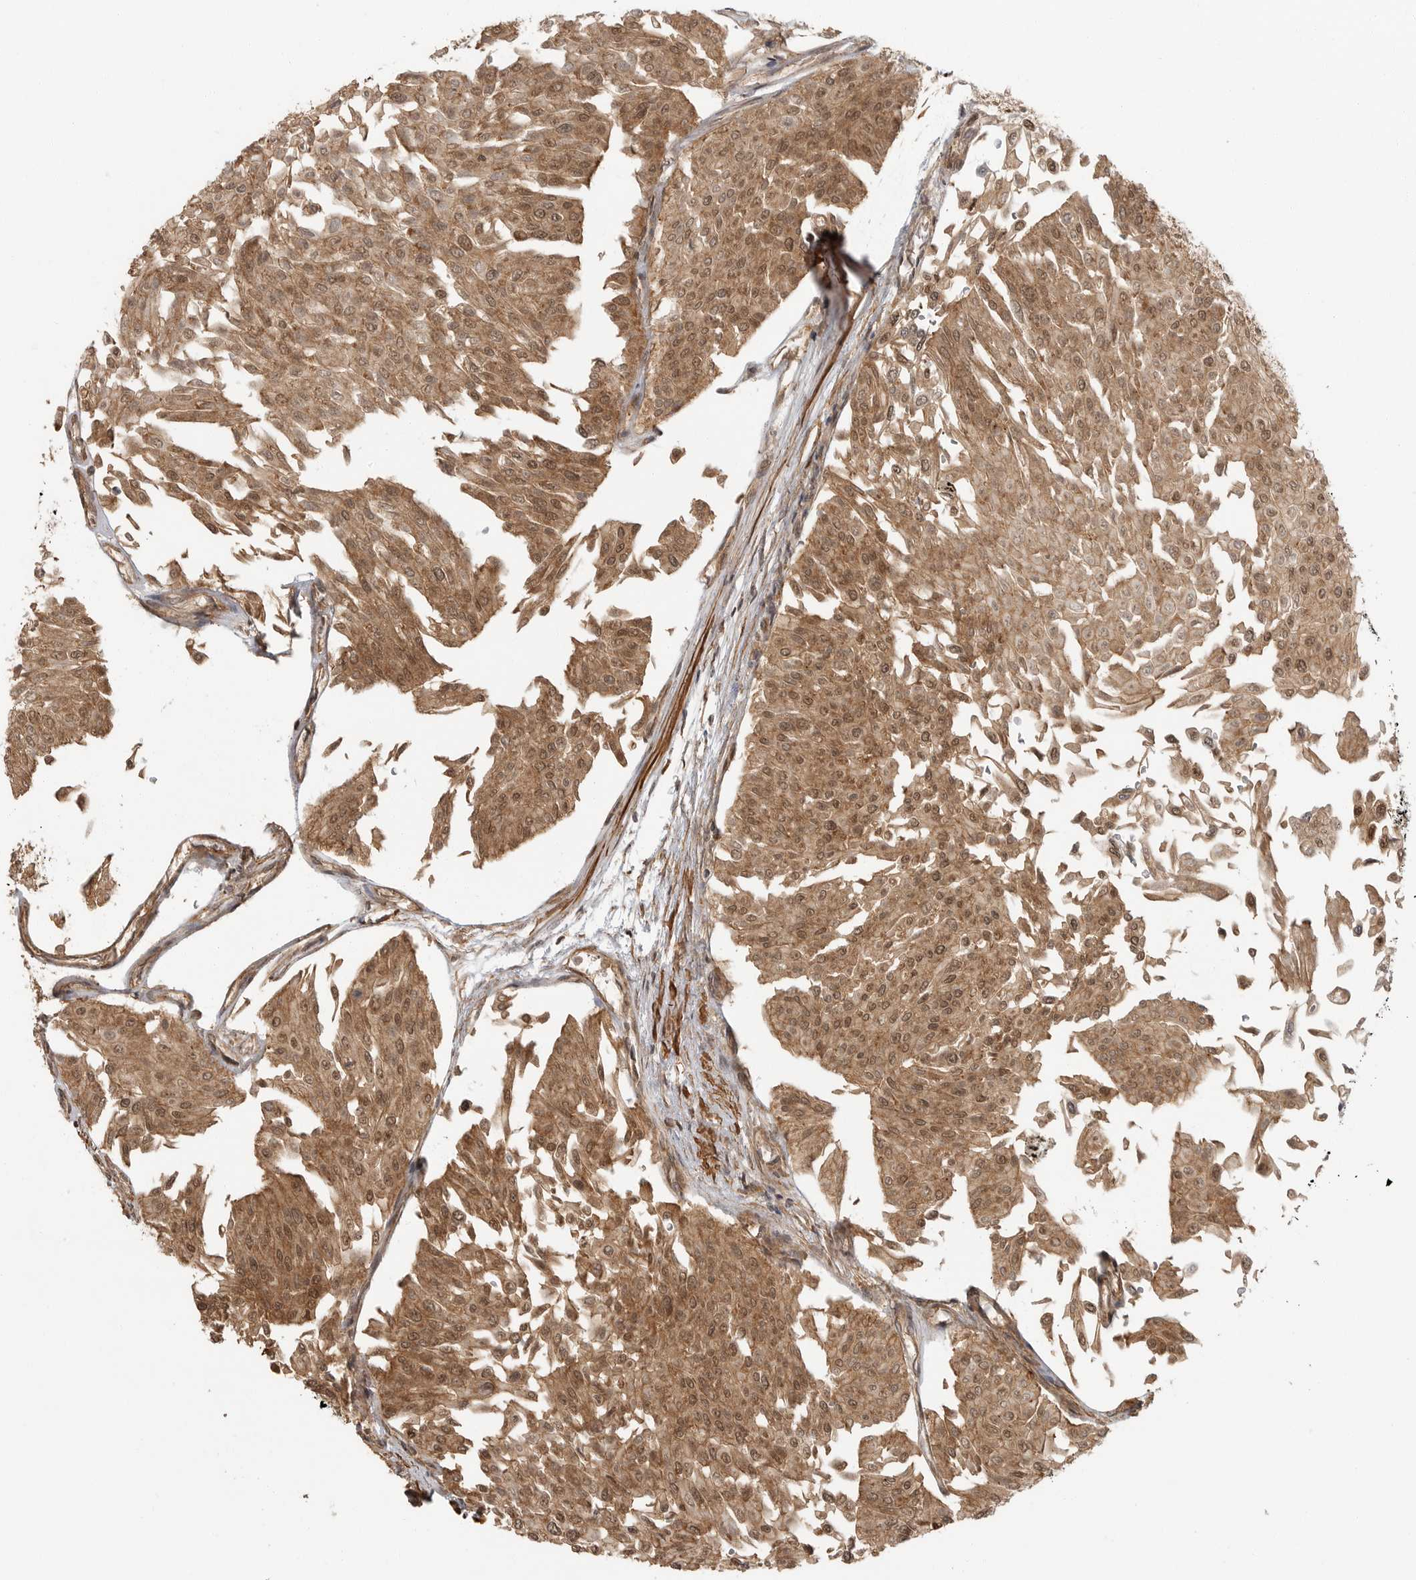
{"staining": {"intensity": "moderate", "quantity": ">75%", "location": "cytoplasmic/membranous,nuclear"}, "tissue": "urothelial cancer", "cell_type": "Tumor cells", "image_type": "cancer", "snomed": [{"axis": "morphology", "description": "Urothelial carcinoma, Low grade"}, {"axis": "topography", "description": "Urinary bladder"}], "caption": "This micrograph reveals immunohistochemistry staining of urothelial cancer, with medium moderate cytoplasmic/membranous and nuclear positivity in approximately >75% of tumor cells.", "gene": "ERN1", "patient": {"sex": "male", "age": 67}}